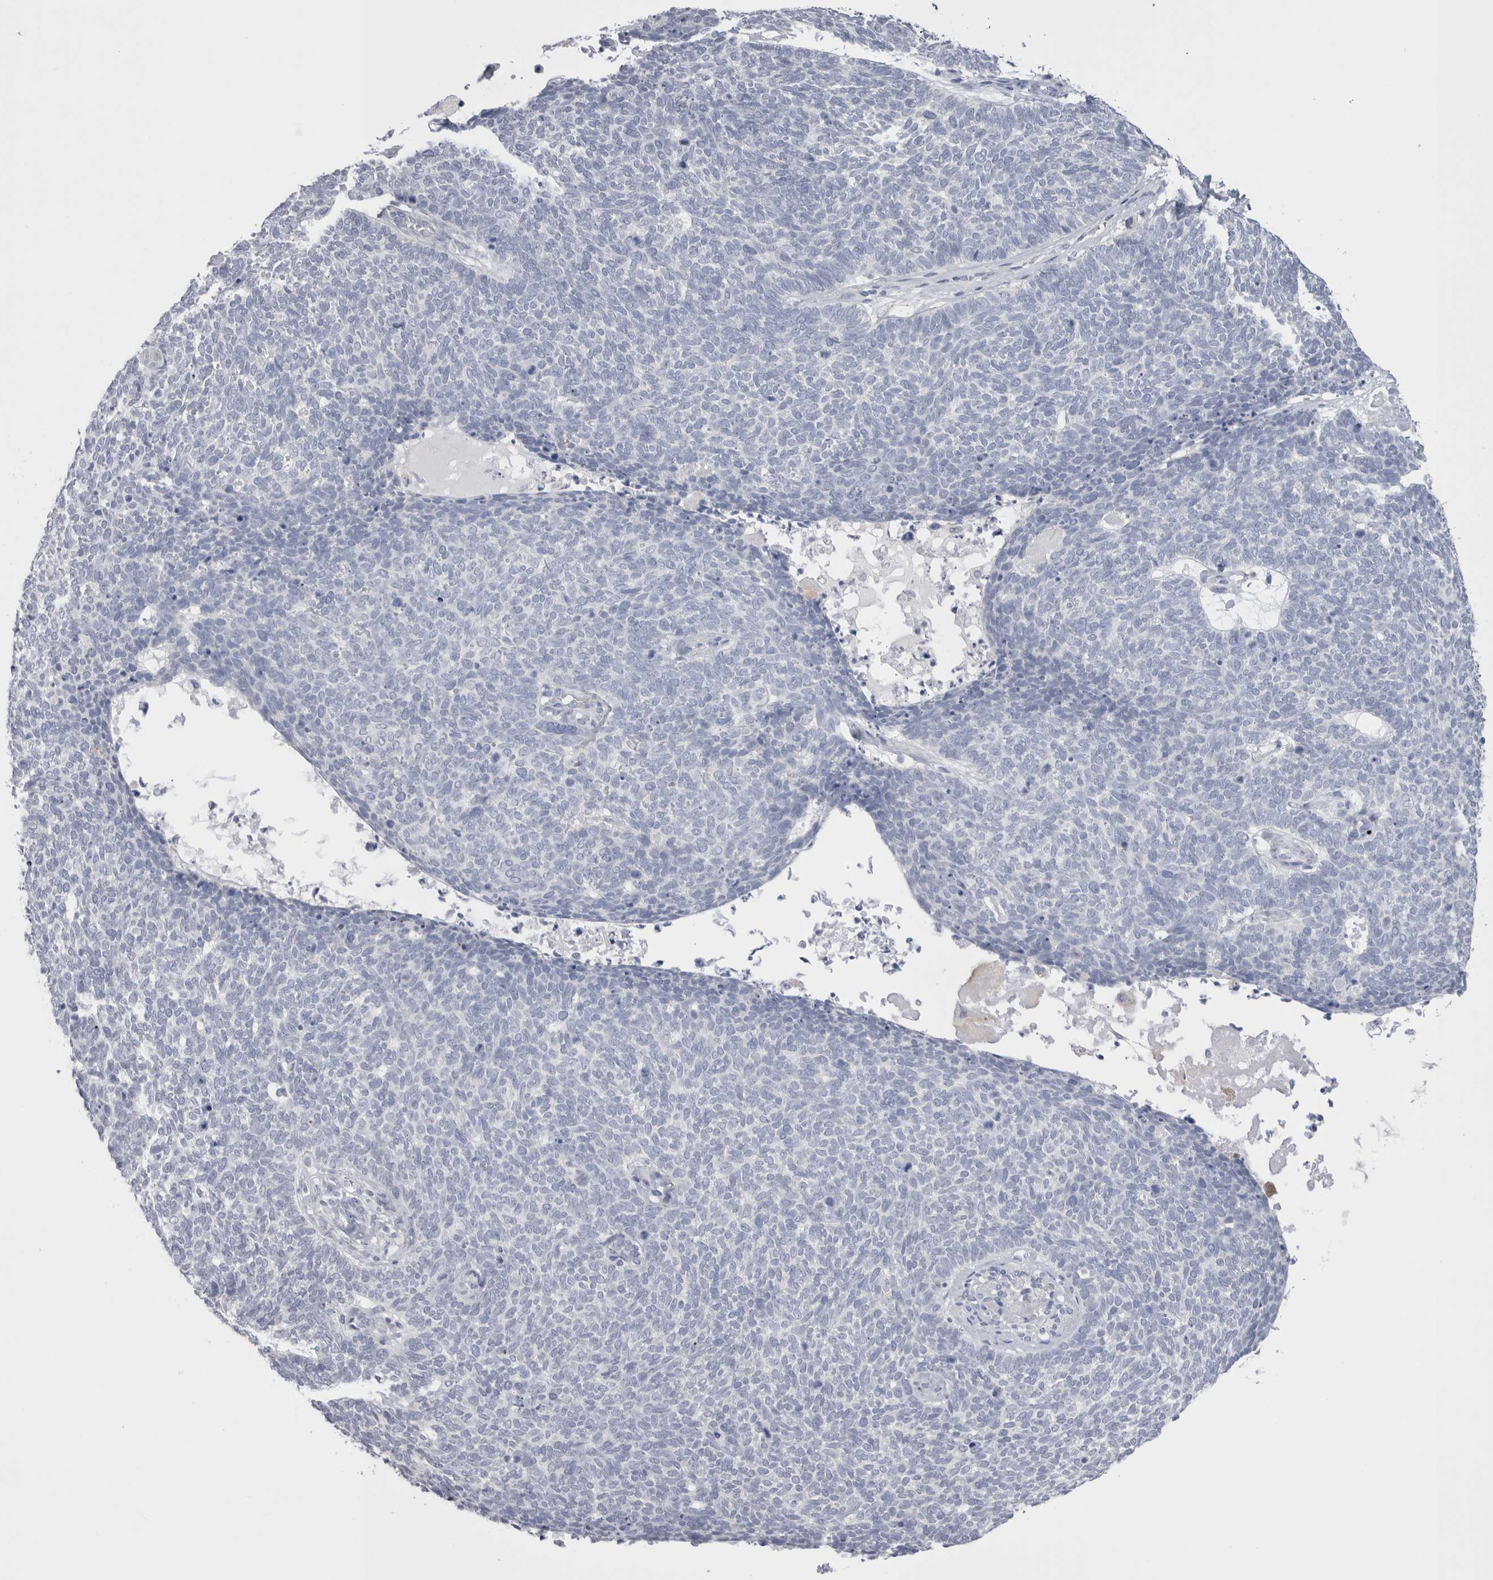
{"staining": {"intensity": "negative", "quantity": "none", "location": "none"}, "tissue": "skin cancer", "cell_type": "Tumor cells", "image_type": "cancer", "snomed": [{"axis": "morphology", "description": "Basal cell carcinoma"}, {"axis": "topography", "description": "Skin"}], "caption": "This is a photomicrograph of immunohistochemistry (IHC) staining of skin basal cell carcinoma, which shows no positivity in tumor cells.", "gene": "SUCNR1", "patient": {"sex": "female", "age": 84}}